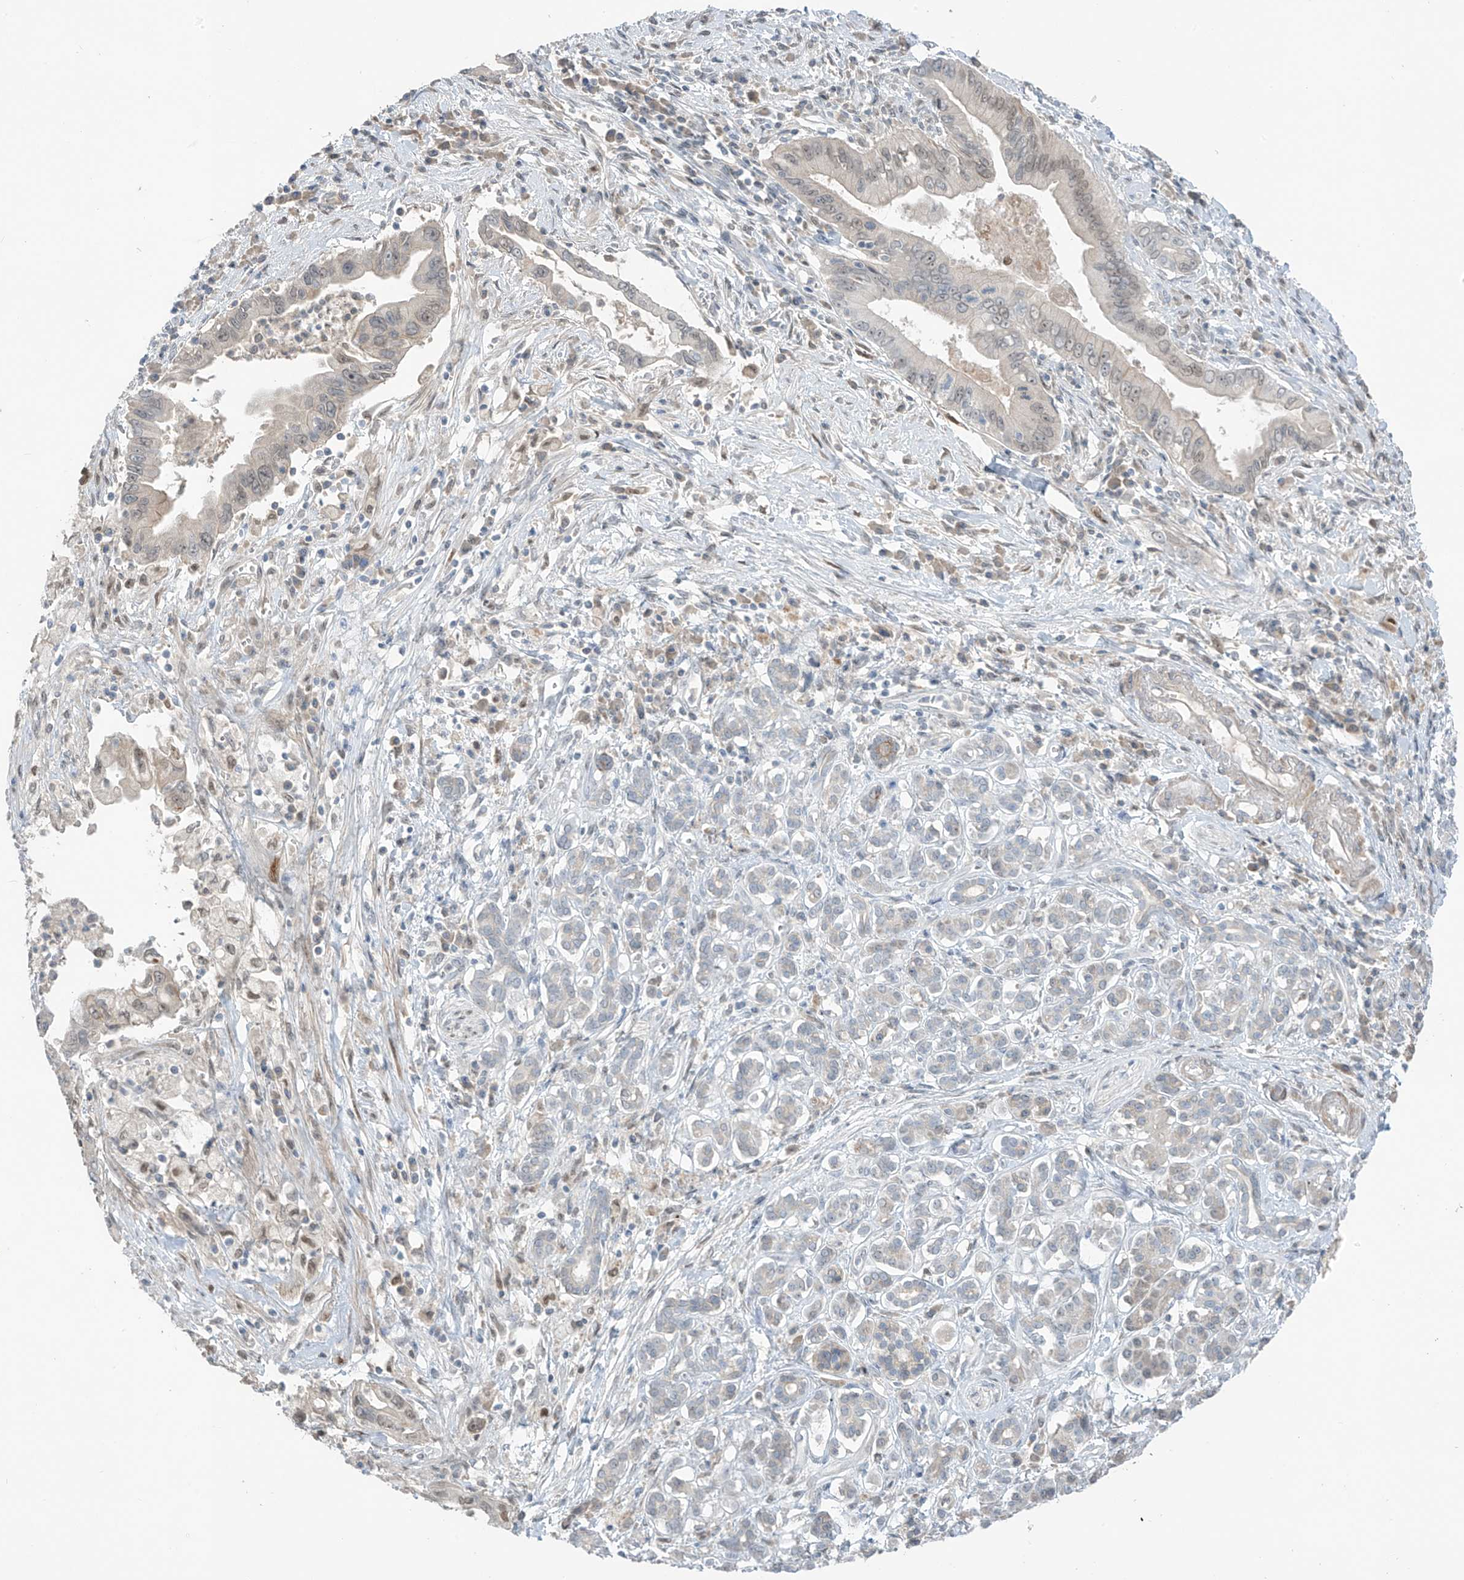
{"staining": {"intensity": "weak", "quantity": "<25%", "location": "nuclear"}, "tissue": "pancreatic cancer", "cell_type": "Tumor cells", "image_type": "cancer", "snomed": [{"axis": "morphology", "description": "Adenocarcinoma, NOS"}, {"axis": "topography", "description": "Pancreas"}], "caption": "IHC histopathology image of pancreatic cancer stained for a protein (brown), which shows no positivity in tumor cells.", "gene": "METAP1D", "patient": {"sex": "male", "age": 78}}